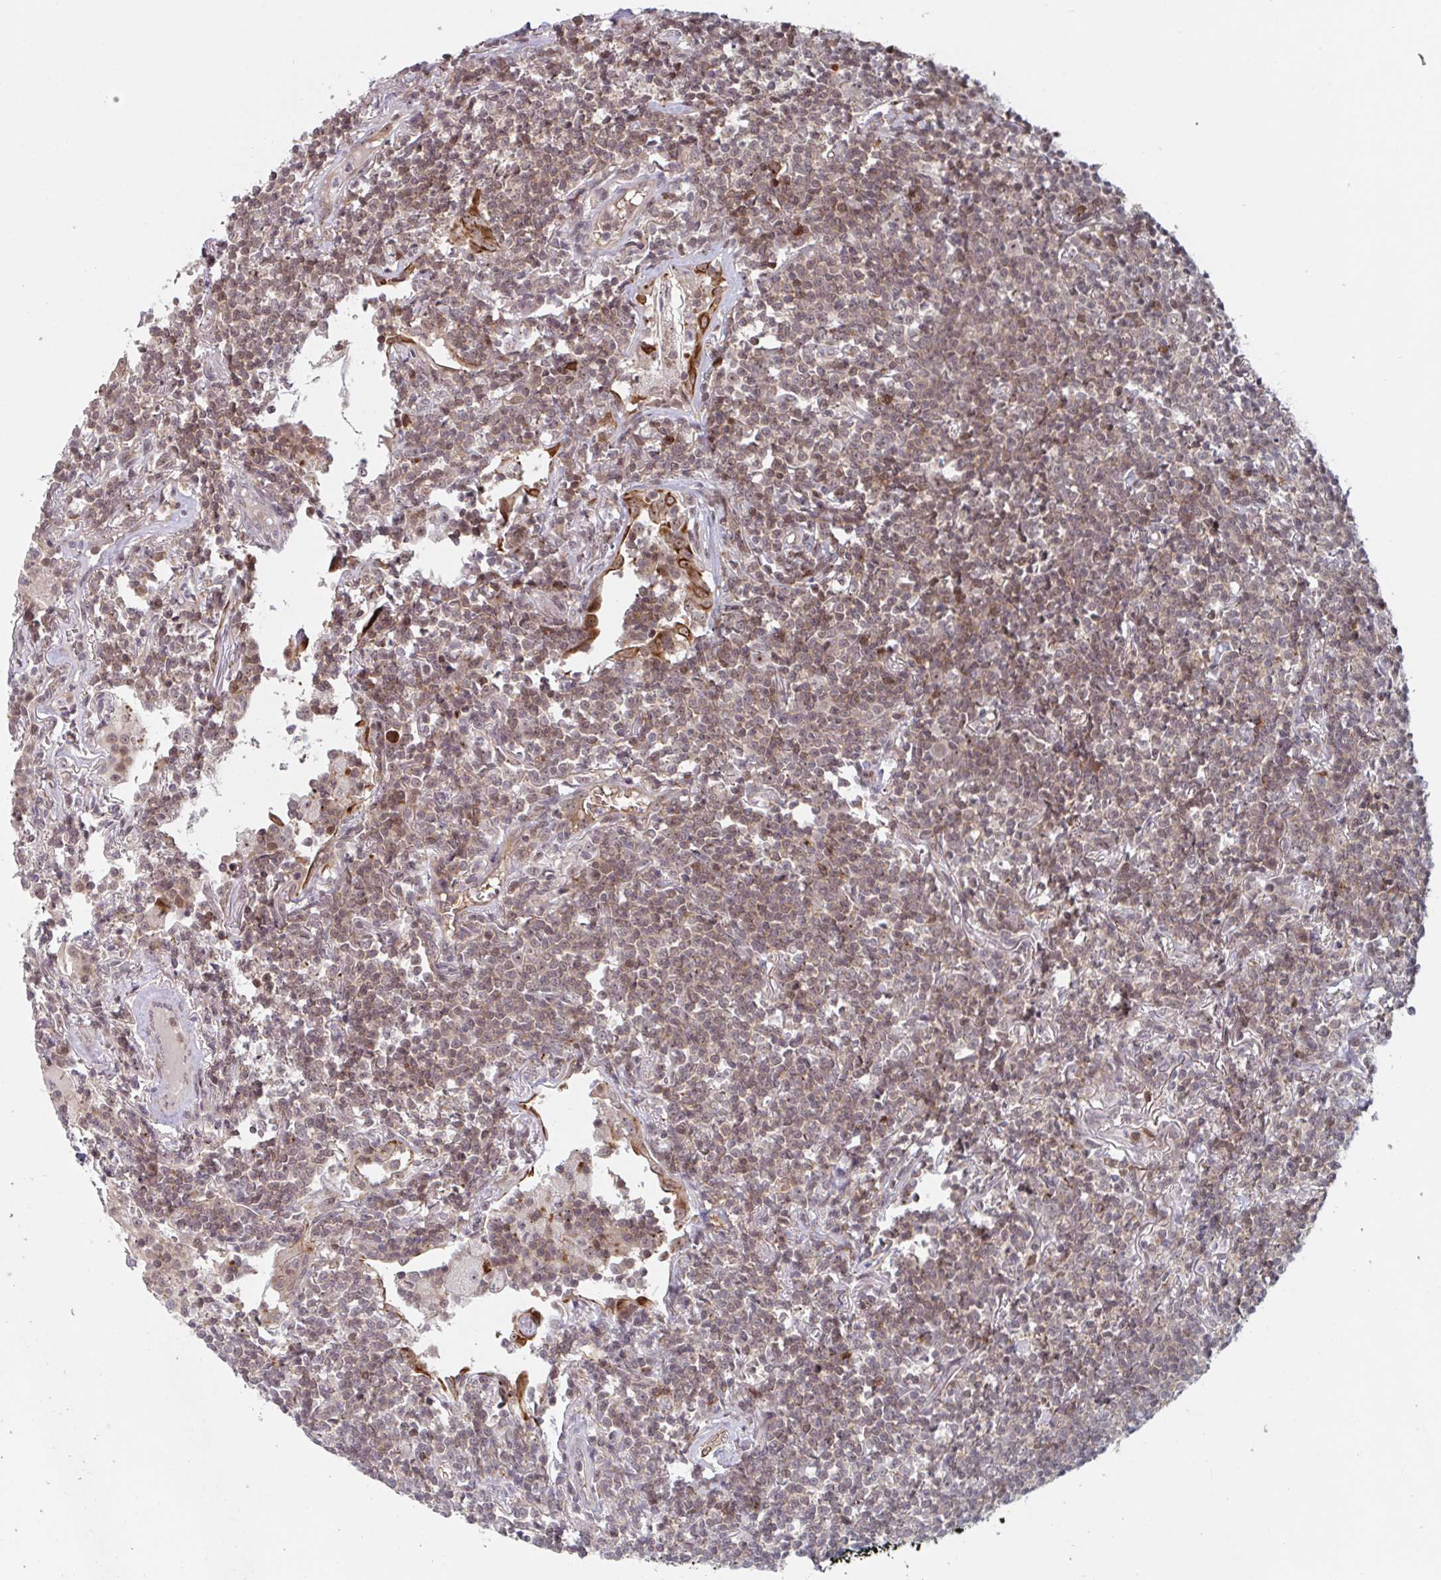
{"staining": {"intensity": "weak", "quantity": ">75%", "location": "cytoplasmic/membranous,nuclear"}, "tissue": "lymphoma", "cell_type": "Tumor cells", "image_type": "cancer", "snomed": [{"axis": "morphology", "description": "Malignant lymphoma, non-Hodgkin's type, Low grade"}, {"axis": "topography", "description": "Lung"}], "caption": "A micrograph showing weak cytoplasmic/membranous and nuclear expression in approximately >75% of tumor cells in lymphoma, as visualized by brown immunohistochemical staining.", "gene": "NLRP13", "patient": {"sex": "female", "age": 71}}